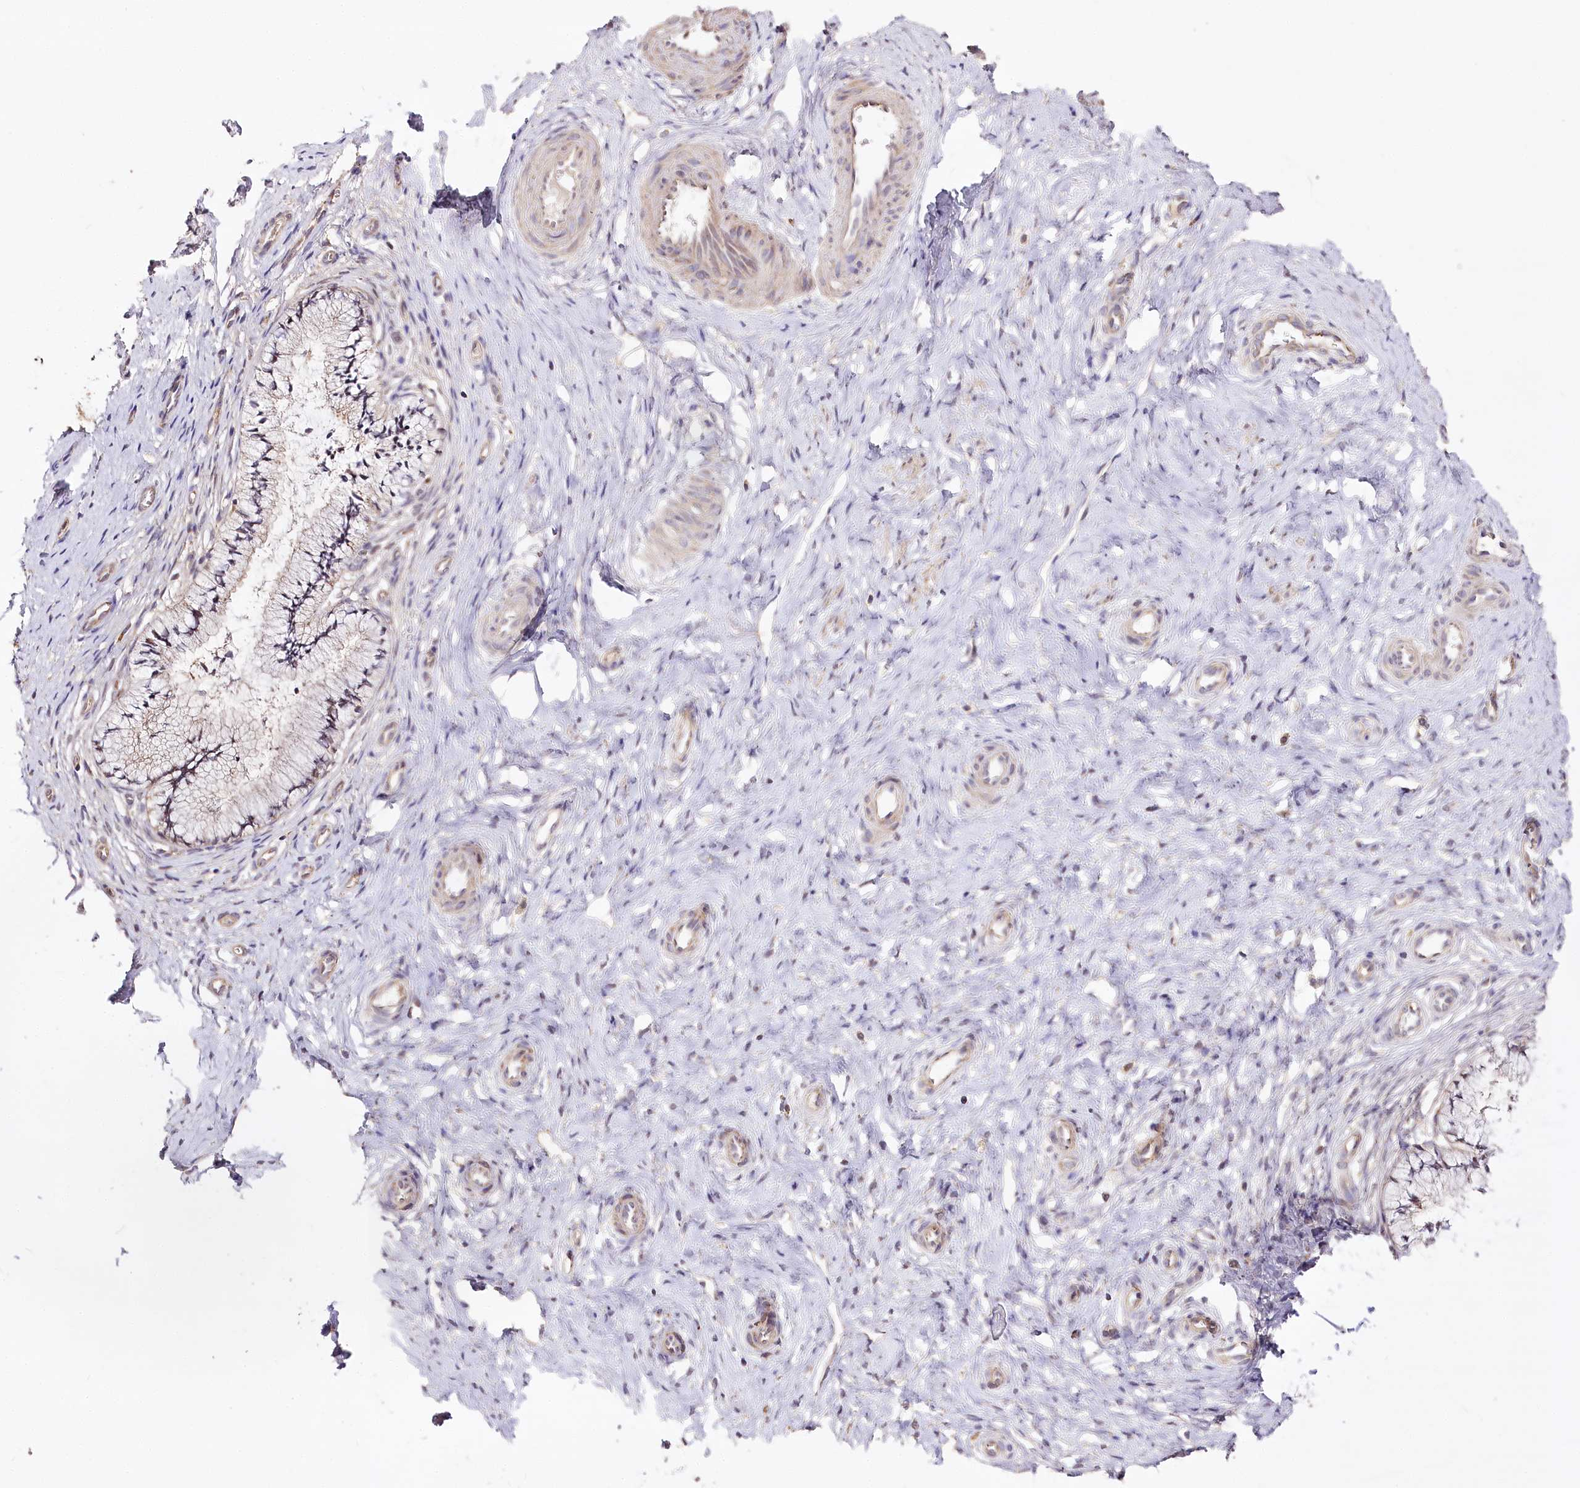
{"staining": {"intensity": "moderate", "quantity": "25%-75%", "location": "cytoplasmic/membranous"}, "tissue": "cervix", "cell_type": "Glandular cells", "image_type": "normal", "snomed": [{"axis": "morphology", "description": "Normal tissue, NOS"}, {"axis": "topography", "description": "Cervix"}], "caption": "Immunohistochemical staining of benign human cervix shows 25%-75% levels of moderate cytoplasmic/membranous protein positivity in about 25%-75% of glandular cells.", "gene": "ZNF226", "patient": {"sex": "female", "age": 36}}